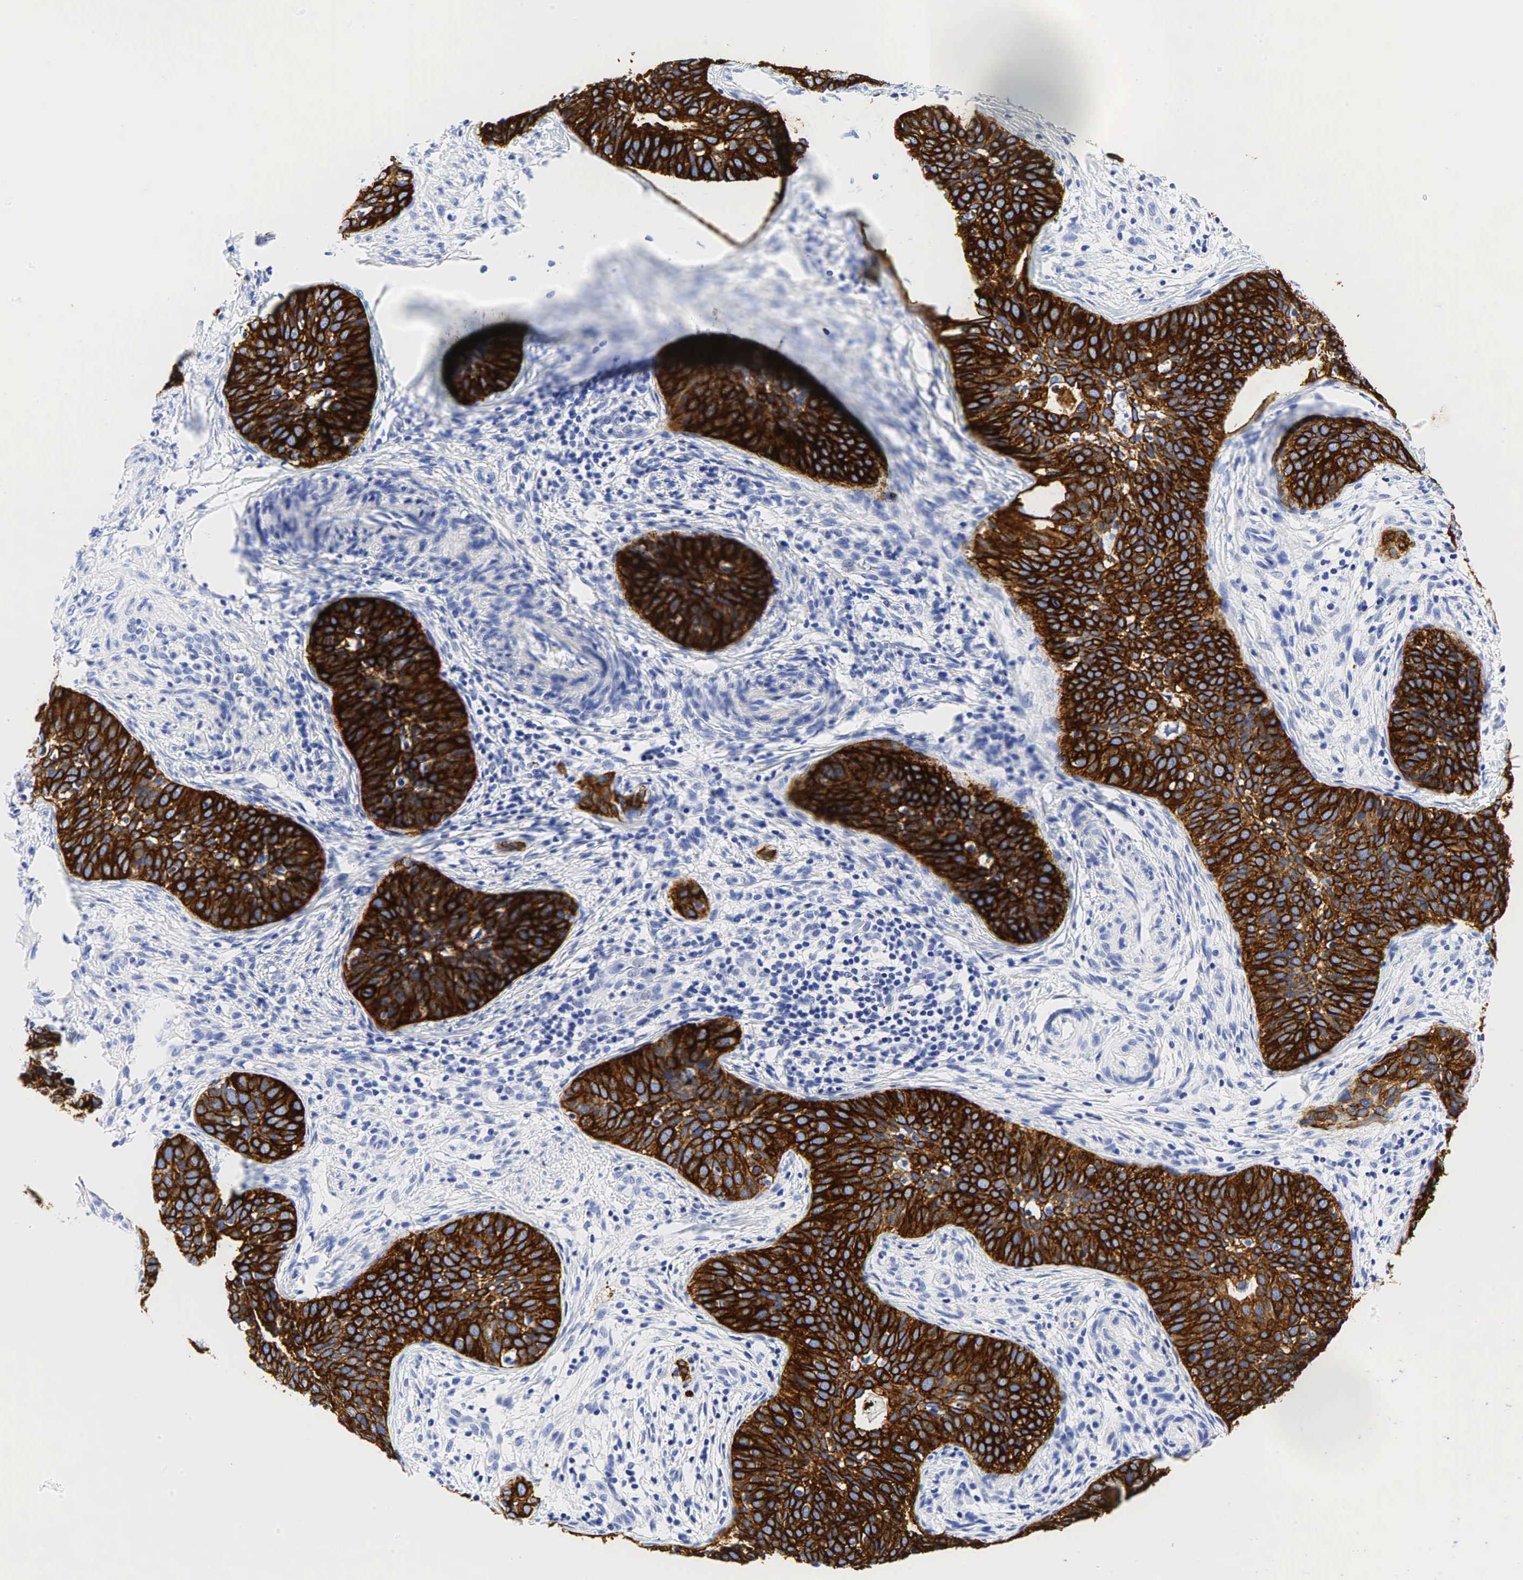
{"staining": {"intensity": "strong", "quantity": ">75%", "location": "cytoplasmic/membranous"}, "tissue": "cervical cancer", "cell_type": "Tumor cells", "image_type": "cancer", "snomed": [{"axis": "morphology", "description": "Squamous cell carcinoma, NOS"}, {"axis": "topography", "description": "Cervix"}], "caption": "Squamous cell carcinoma (cervical) stained with a brown dye displays strong cytoplasmic/membranous positive positivity in approximately >75% of tumor cells.", "gene": "KRT7", "patient": {"sex": "female", "age": 31}}